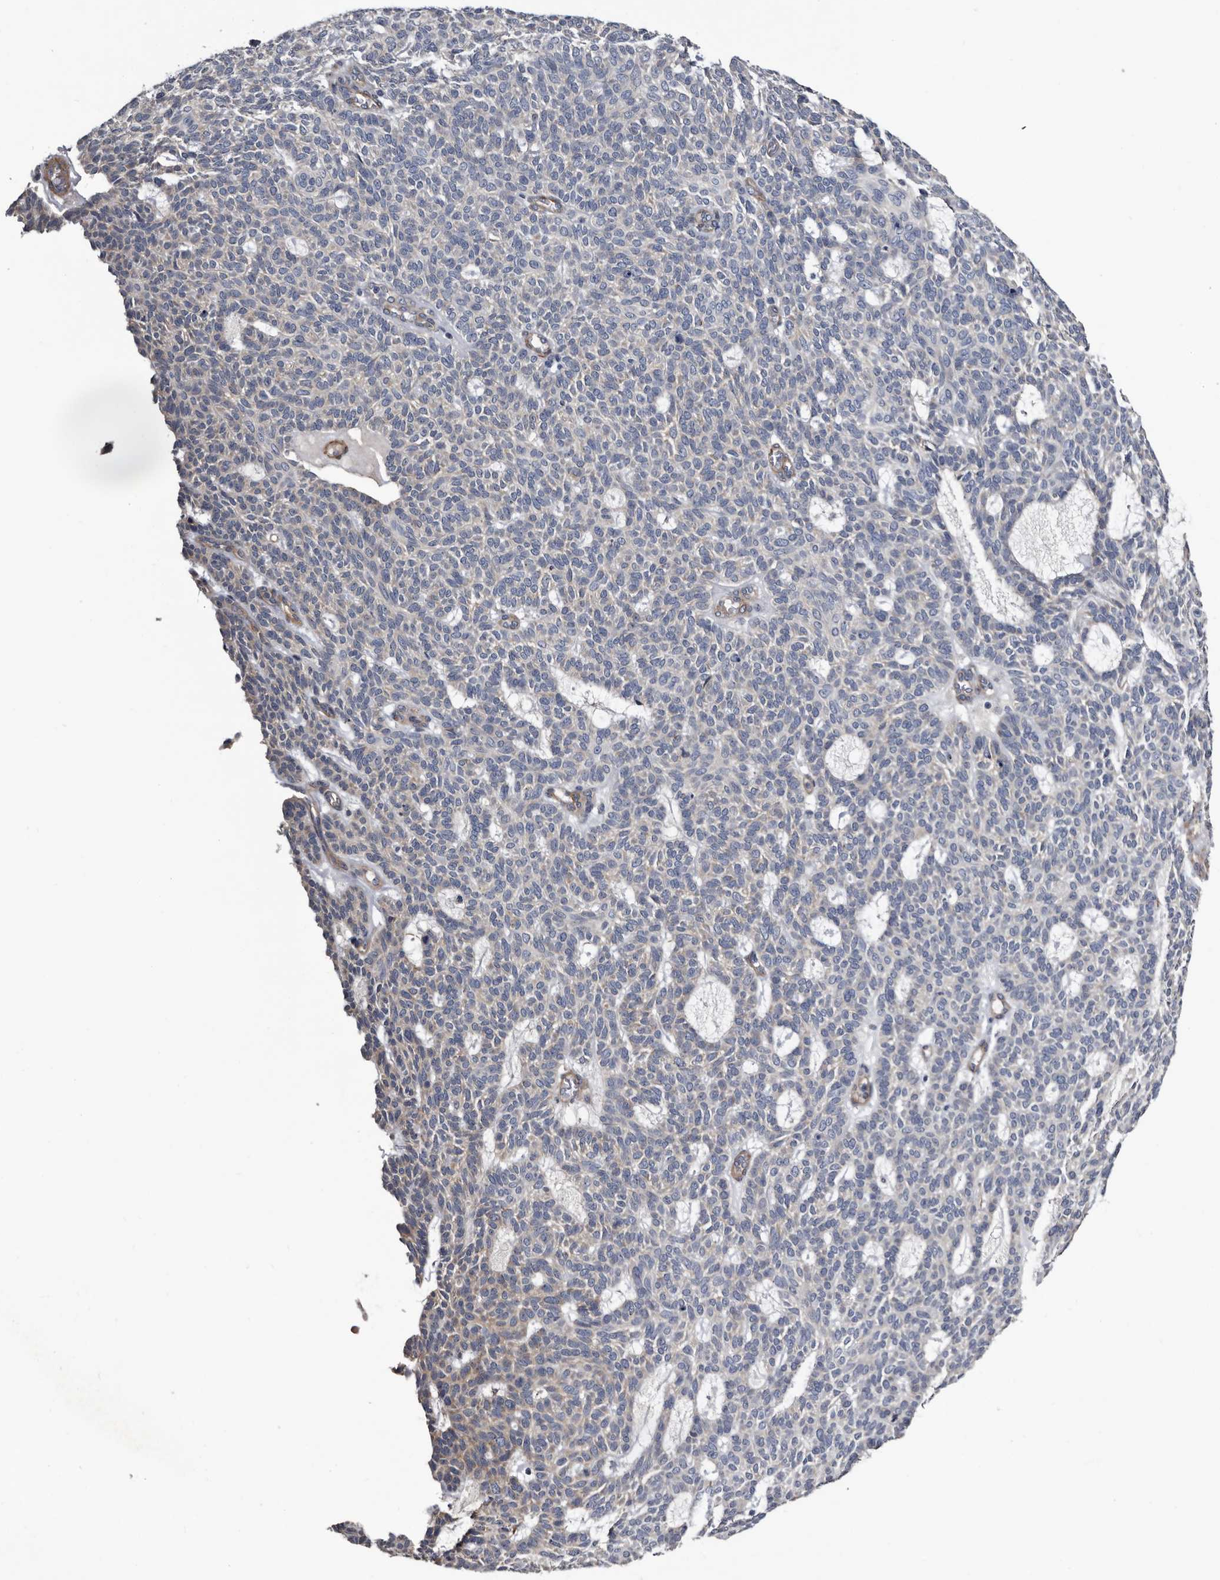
{"staining": {"intensity": "negative", "quantity": "none", "location": "none"}, "tissue": "skin cancer", "cell_type": "Tumor cells", "image_type": "cancer", "snomed": [{"axis": "morphology", "description": "Squamous cell carcinoma, NOS"}, {"axis": "topography", "description": "Skin"}], "caption": "Tumor cells show no significant staining in squamous cell carcinoma (skin).", "gene": "IARS1", "patient": {"sex": "female", "age": 90}}